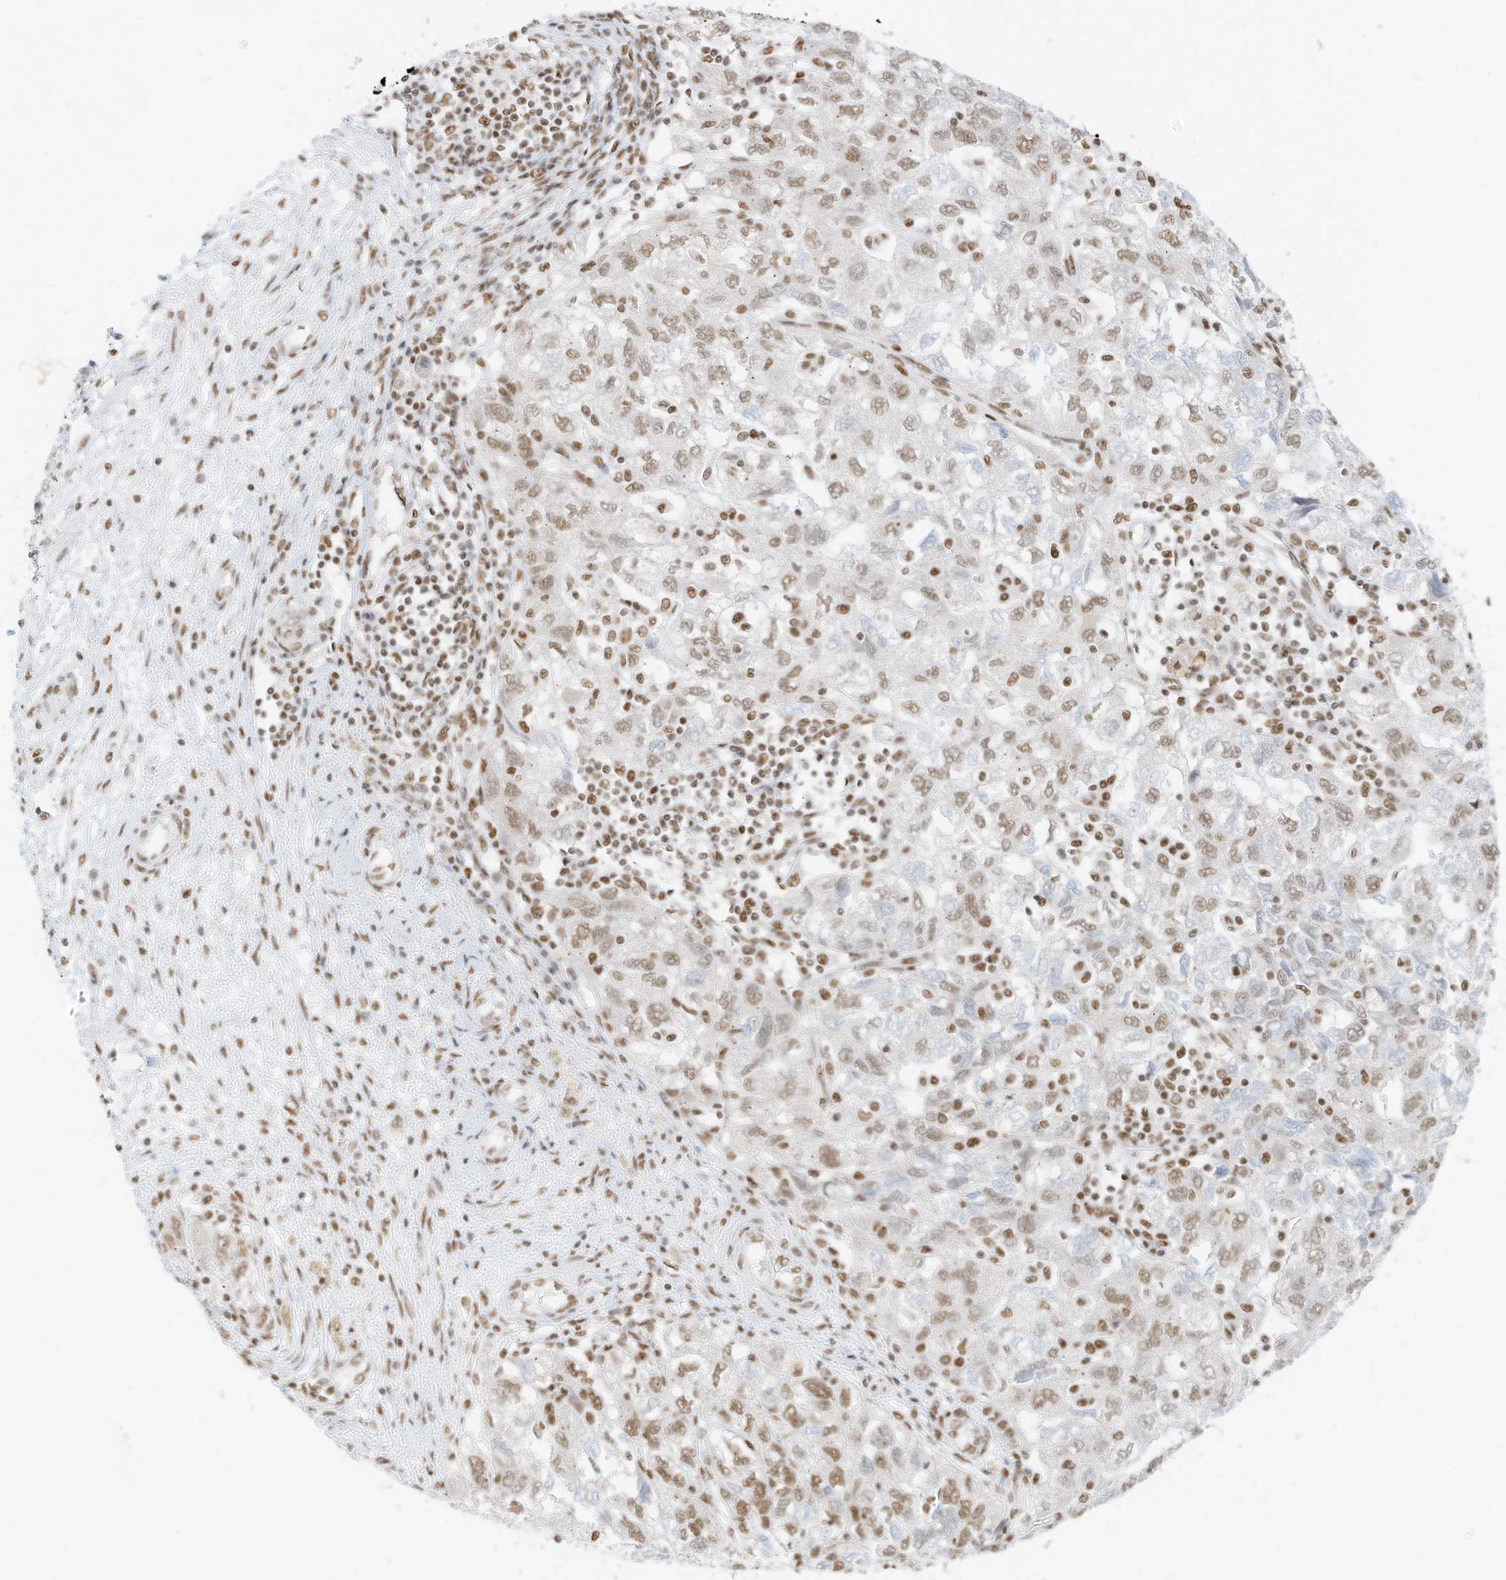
{"staining": {"intensity": "moderate", "quantity": "25%-75%", "location": "nuclear"}, "tissue": "ovarian cancer", "cell_type": "Tumor cells", "image_type": "cancer", "snomed": [{"axis": "morphology", "description": "Carcinoma, NOS"}, {"axis": "morphology", "description": "Cystadenocarcinoma, serous, NOS"}, {"axis": "topography", "description": "Ovary"}], "caption": "Tumor cells demonstrate medium levels of moderate nuclear positivity in approximately 25%-75% of cells in human ovarian cancer (carcinoma). The staining was performed using DAB to visualize the protein expression in brown, while the nuclei were stained in blue with hematoxylin (Magnification: 20x).", "gene": "SMARCA2", "patient": {"sex": "female", "age": 69}}